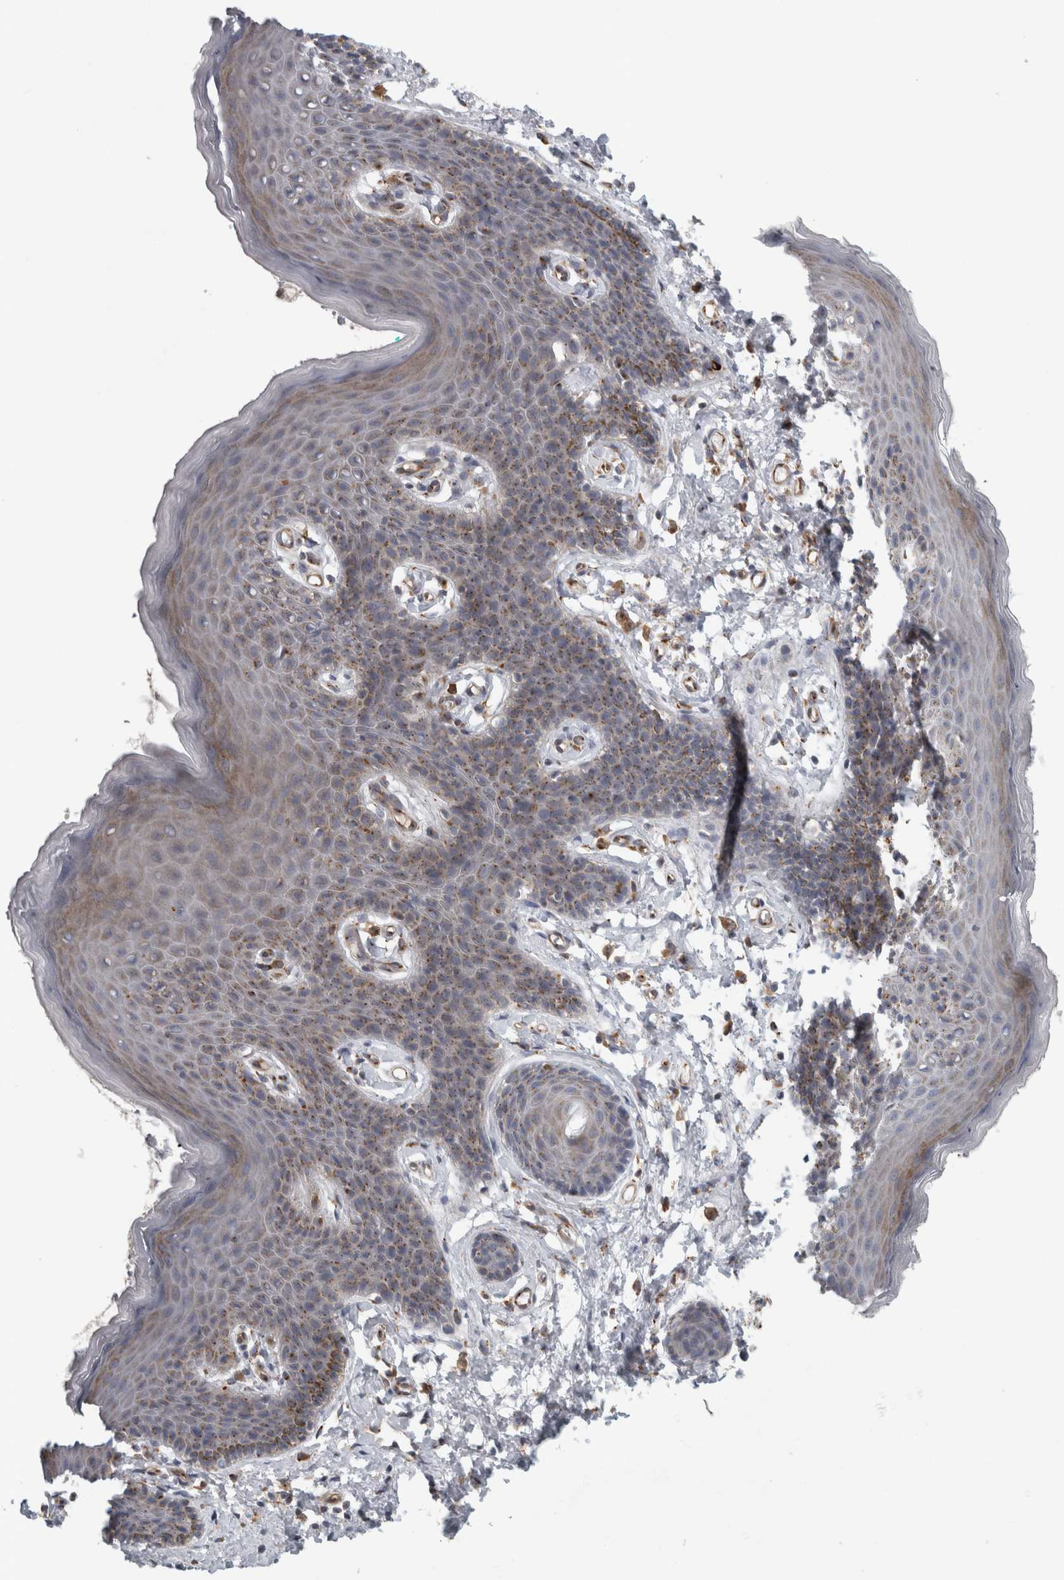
{"staining": {"intensity": "moderate", "quantity": ">75%", "location": "cytoplasmic/membranous"}, "tissue": "skin", "cell_type": "Epidermal cells", "image_type": "normal", "snomed": [{"axis": "morphology", "description": "Normal tissue, NOS"}, {"axis": "topography", "description": "Vulva"}], "caption": "Normal skin shows moderate cytoplasmic/membranous staining in approximately >75% of epidermal cells, visualized by immunohistochemistry.", "gene": "PEX6", "patient": {"sex": "female", "age": 66}}